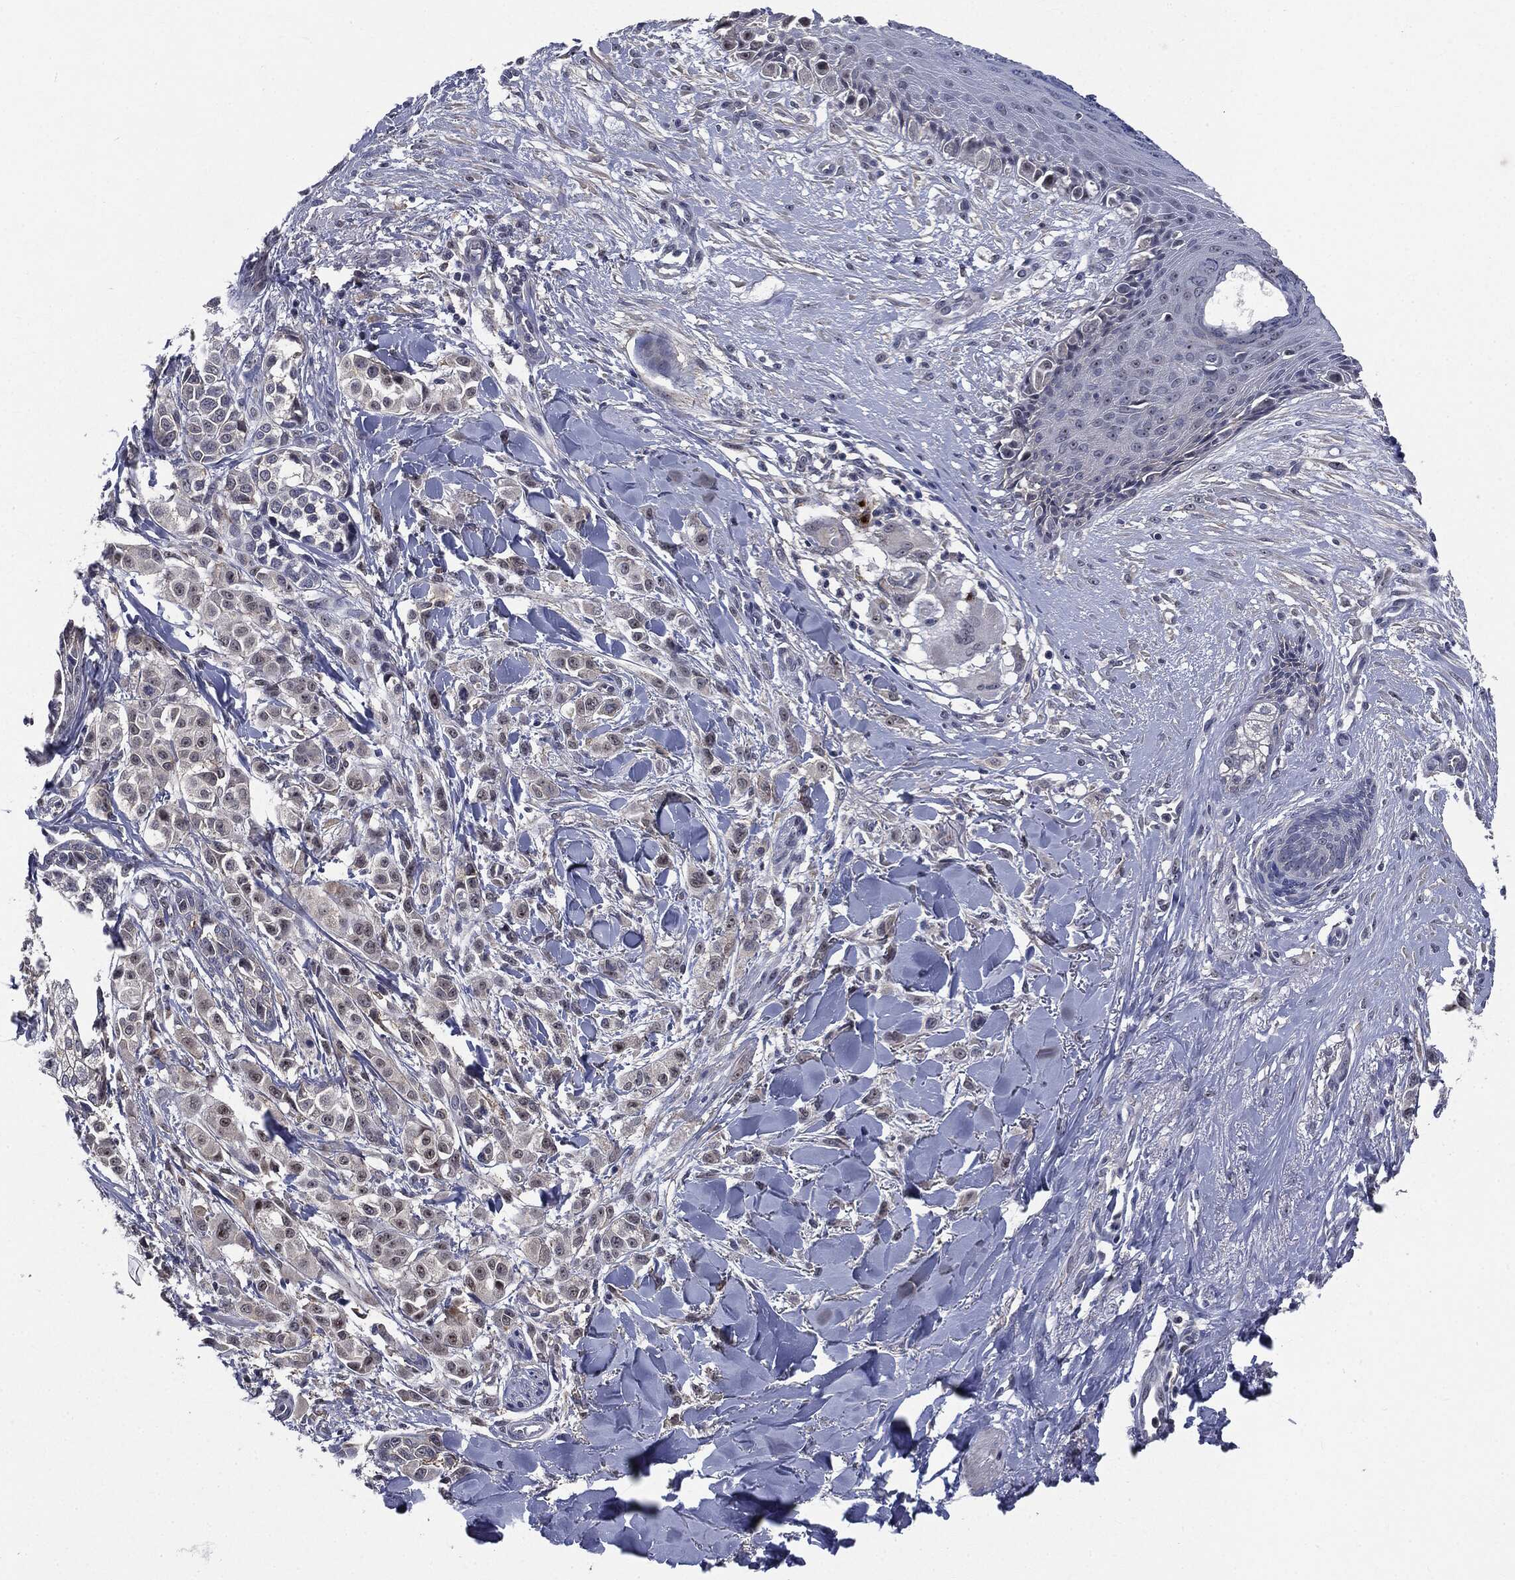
{"staining": {"intensity": "negative", "quantity": "none", "location": "none"}, "tissue": "melanoma", "cell_type": "Tumor cells", "image_type": "cancer", "snomed": [{"axis": "morphology", "description": "Malignant melanoma, NOS"}, {"axis": "topography", "description": "Skin"}], "caption": "This is an IHC histopathology image of human melanoma. There is no positivity in tumor cells.", "gene": "TRMT1L", "patient": {"sex": "male", "age": 57}}